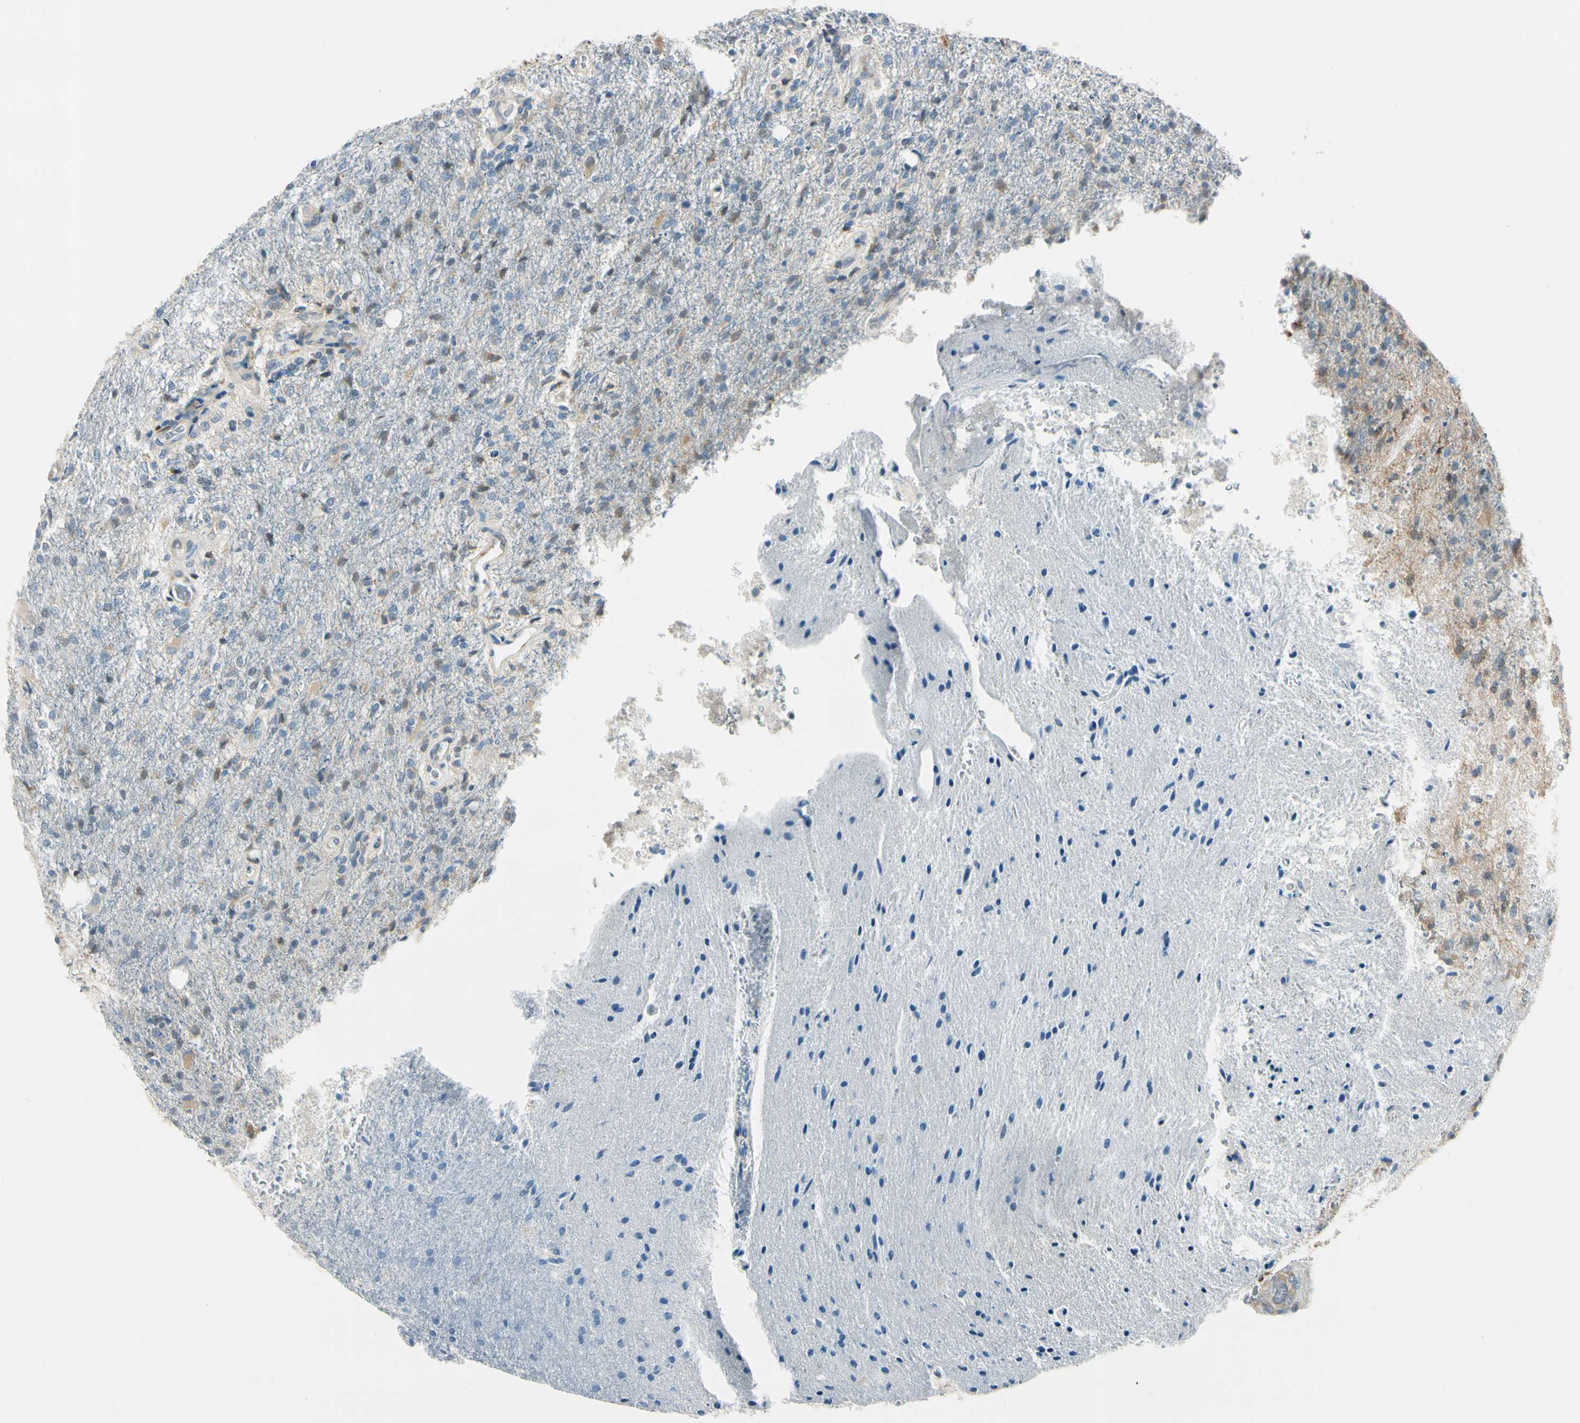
{"staining": {"intensity": "weak", "quantity": "25%-75%", "location": "cytoplasmic/membranous"}, "tissue": "glioma", "cell_type": "Tumor cells", "image_type": "cancer", "snomed": [{"axis": "morphology", "description": "Normal tissue, NOS"}, {"axis": "morphology", "description": "Glioma, malignant, High grade"}, {"axis": "topography", "description": "Cerebral cortex"}], "caption": "Immunohistochemistry micrograph of human malignant glioma (high-grade) stained for a protein (brown), which reveals low levels of weak cytoplasmic/membranous positivity in about 25%-75% of tumor cells.", "gene": "FKBP7", "patient": {"sex": "male", "age": 77}}